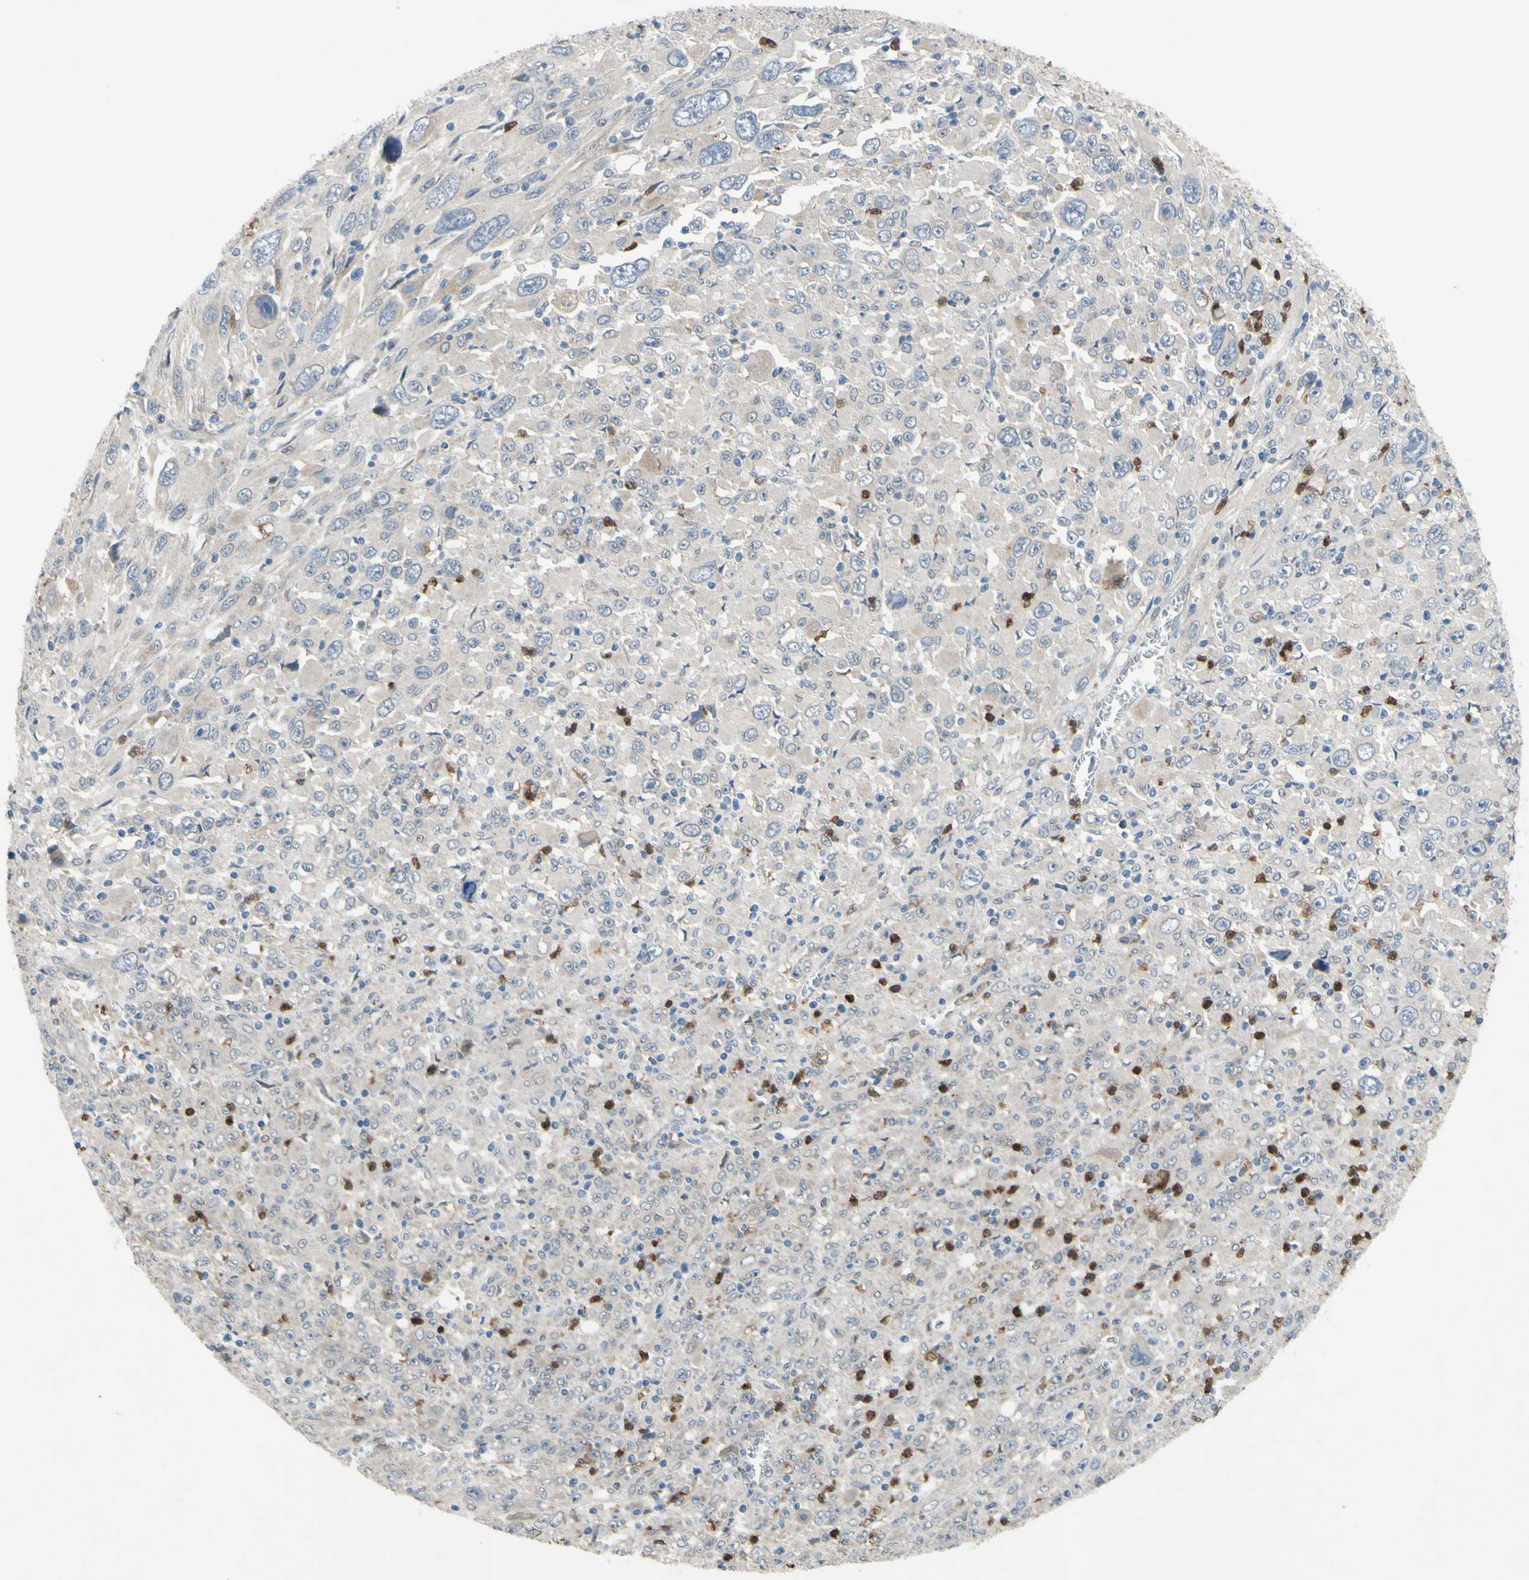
{"staining": {"intensity": "weak", "quantity": ">75%", "location": "cytoplasmic/membranous"}, "tissue": "melanoma", "cell_type": "Tumor cells", "image_type": "cancer", "snomed": [{"axis": "morphology", "description": "Malignant melanoma, Metastatic site"}, {"axis": "topography", "description": "Skin"}], "caption": "Malignant melanoma (metastatic site) stained with a brown dye shows weak cytoplasmic/membranous positive expression in approximately >75% of tumor cells.", "gene": "GRAMD2B", "patient": {"sex": "female", "age": 56}}